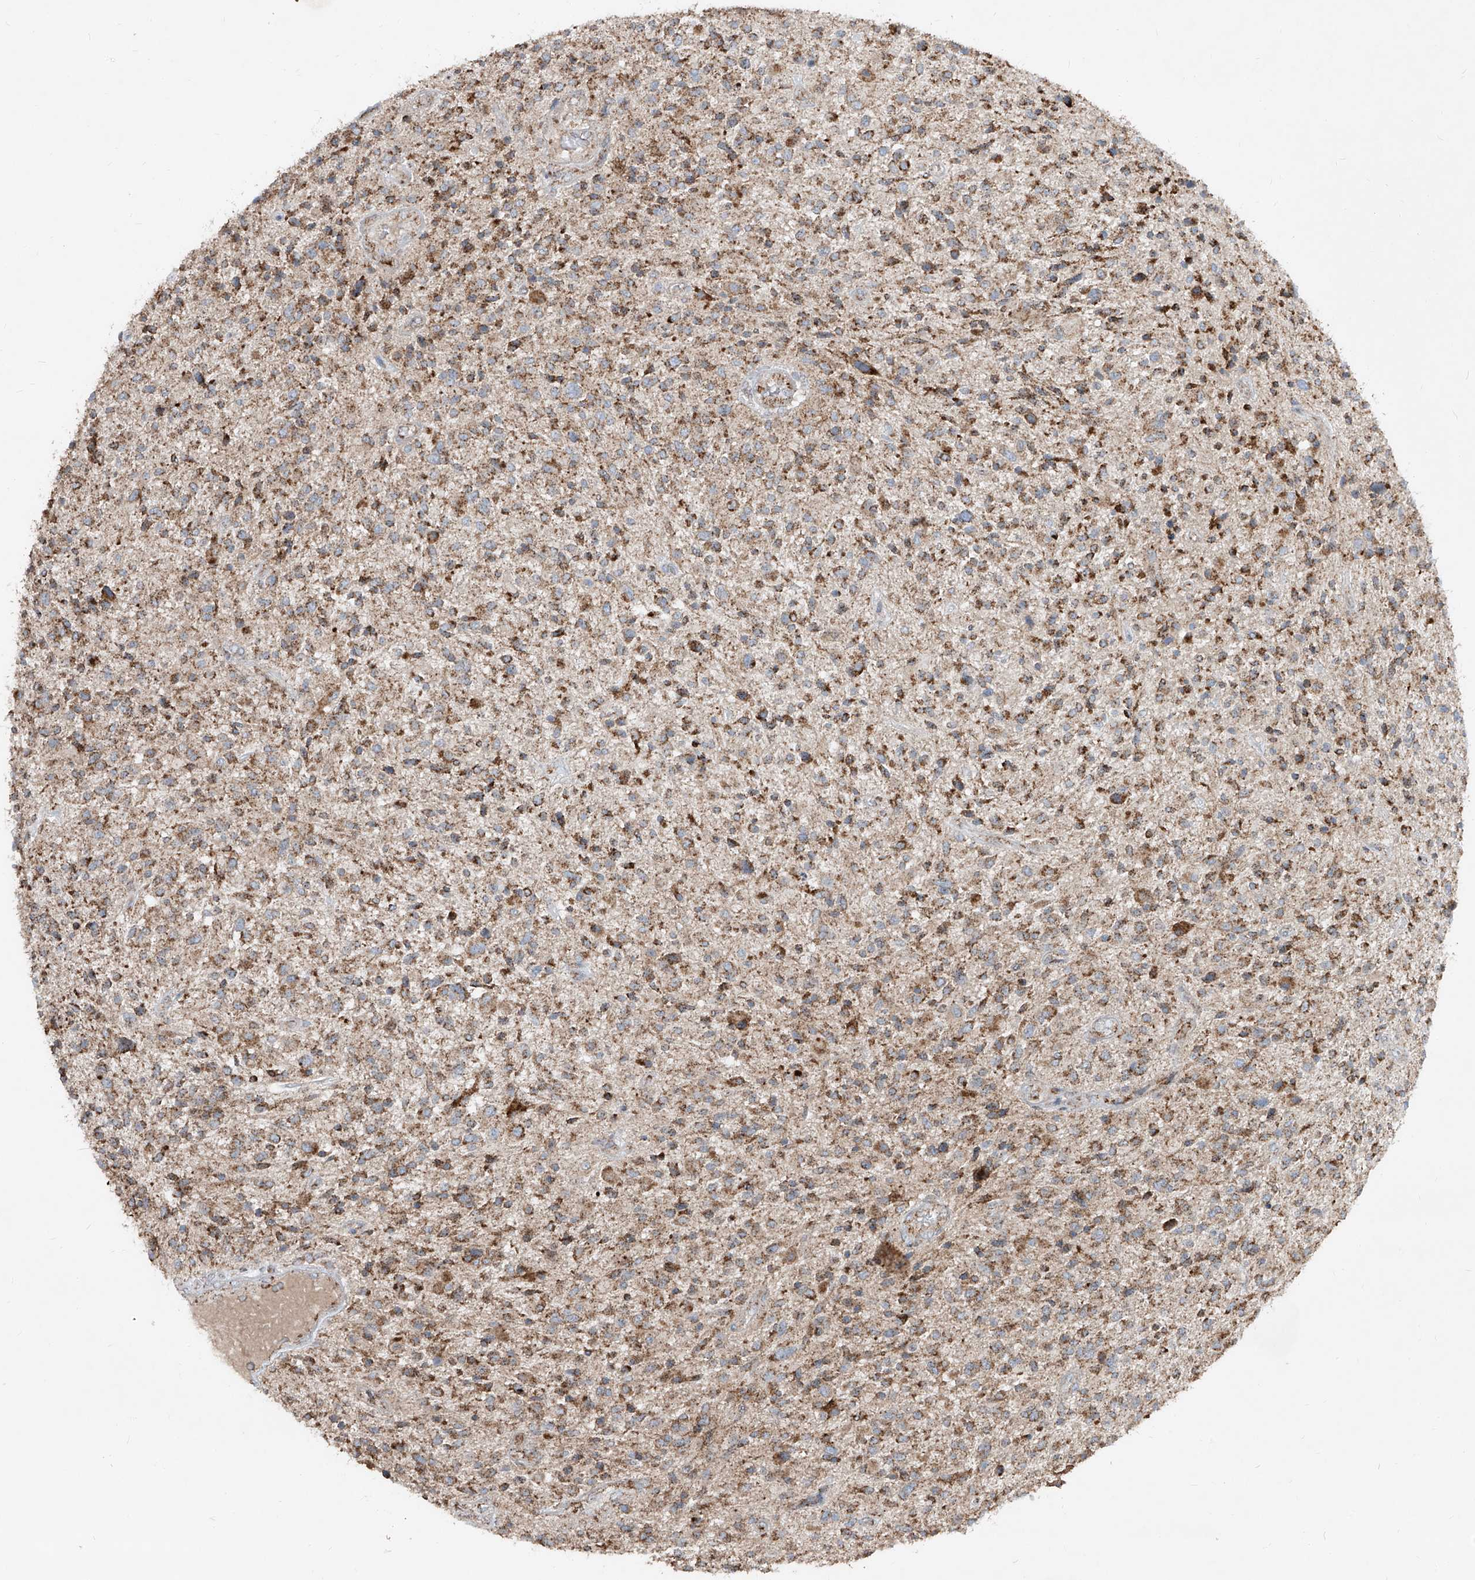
{"staining": {"intensity": "moderate", "quantity": ">75%", "location": "cytoplasmic/membranous"}, "tissue": "glioma", "cell_type": "Tumor cells", "image_type": "cancer", "snomed": [{"axis": "morphology", "description": "Glioma, malignant, High grade"}, {"axis": "topography", "description": "Brain"}], "caption": "A medium amount of moderate cytoplasmic/membranous staining is seen in about >75% of tumor cells in malignant high-grade glioma tissue. The protein is stained brown, and the nuclei are stained in blue (DAB IHC with brightfield microscopy, high magnification).", "gene": "ABCD3", "patient": {"sex": "male", "age": 47}}